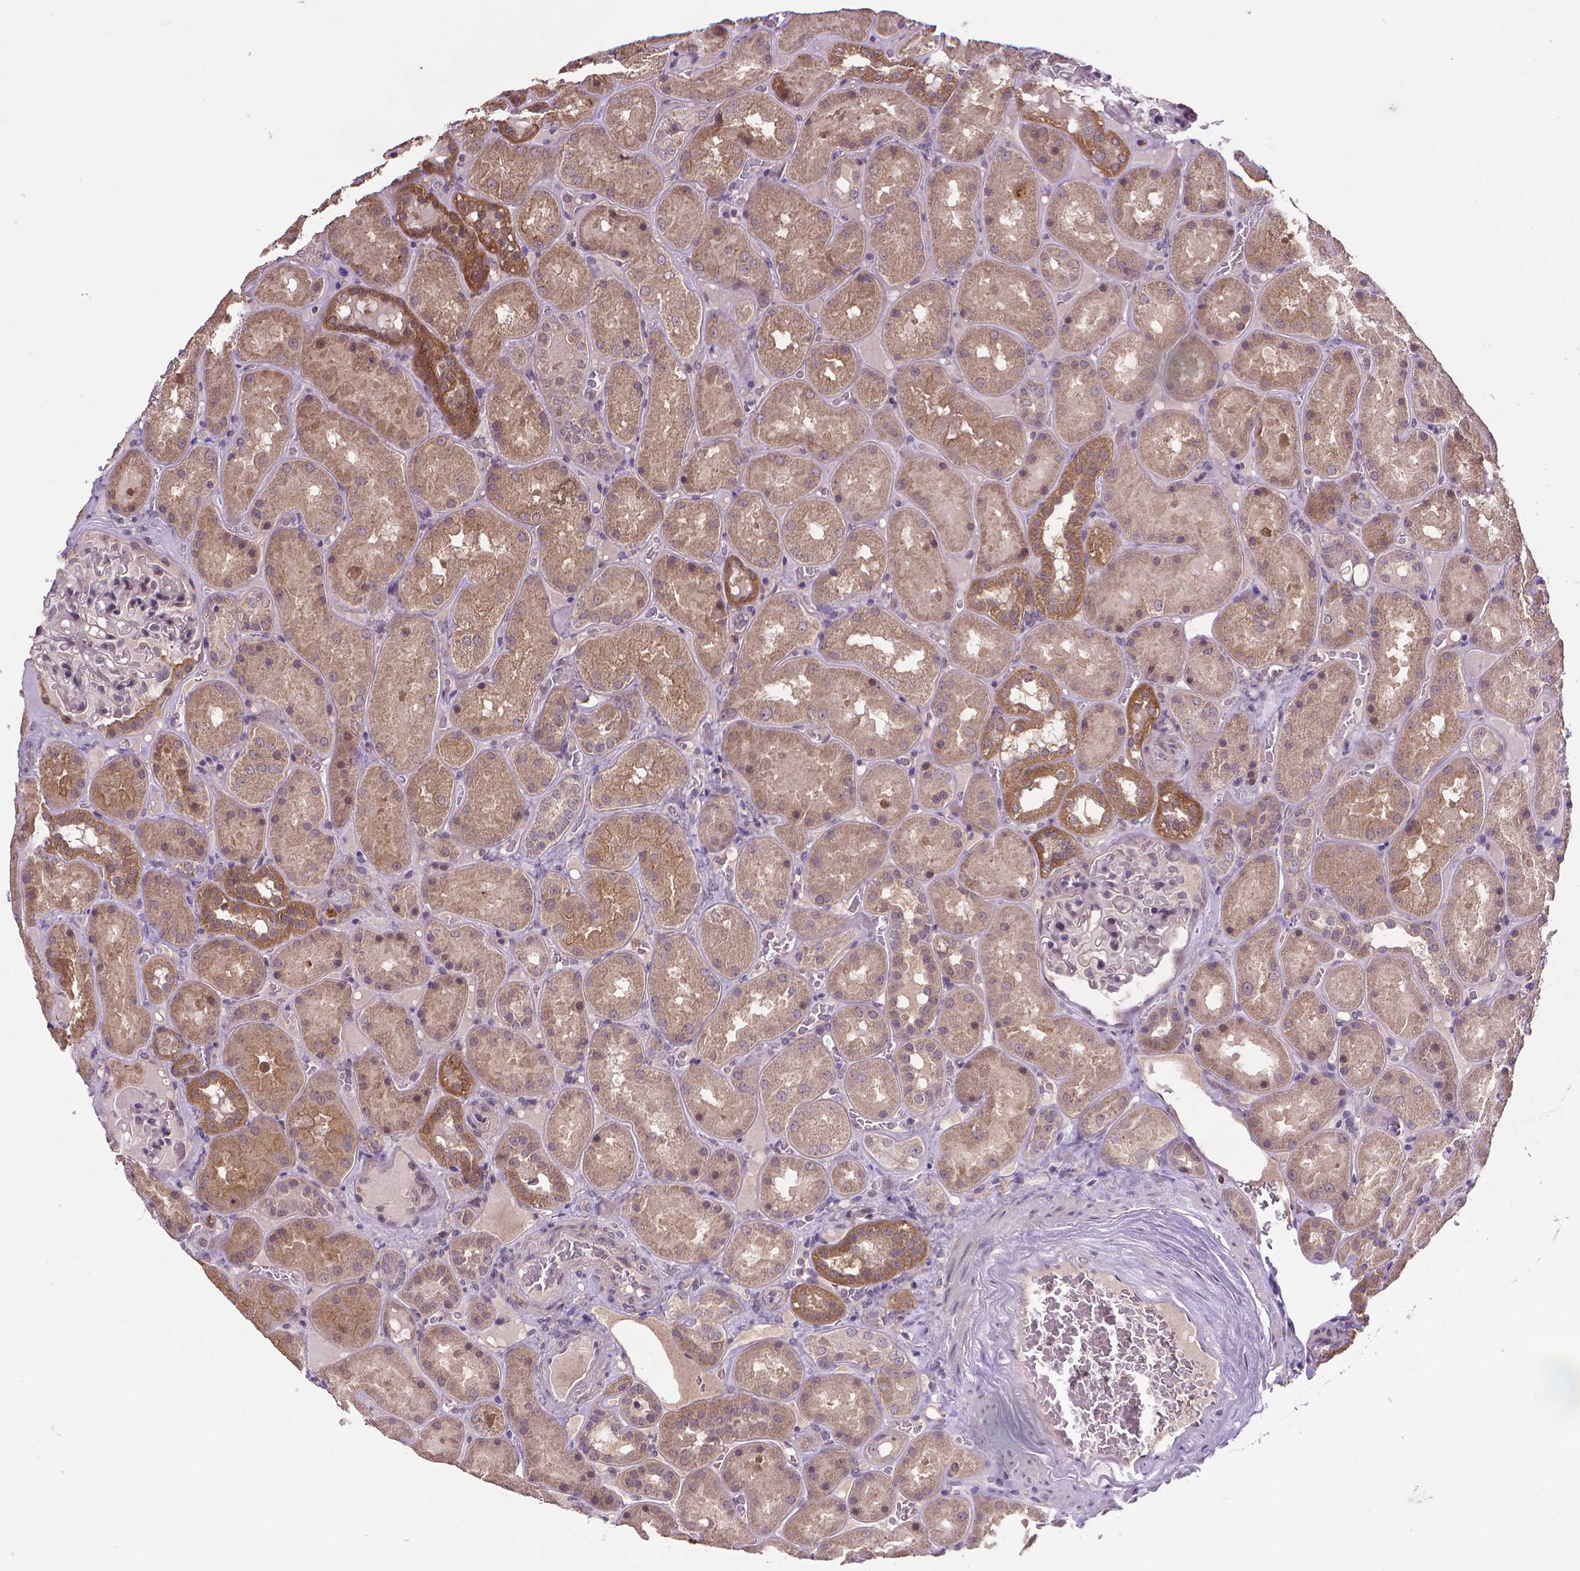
{"staining": {"intensity": "negative", "quantity": "none", "location": "none"}, "tissue": "kidney", "cell_type": "Cells in glomeruli", "image_type": "normal", "snomed": [{"axis": "morphology", "description": "Normal tissue, NOS"}, {"axis": "topography", "description": "Kidney"}], "caption": "Photomicrograph shows no significant protein expression in cells in glomeruli of unremarkable kidney.", "gene": "GPR63", "patient": {"sex": "male", "age": 73}}